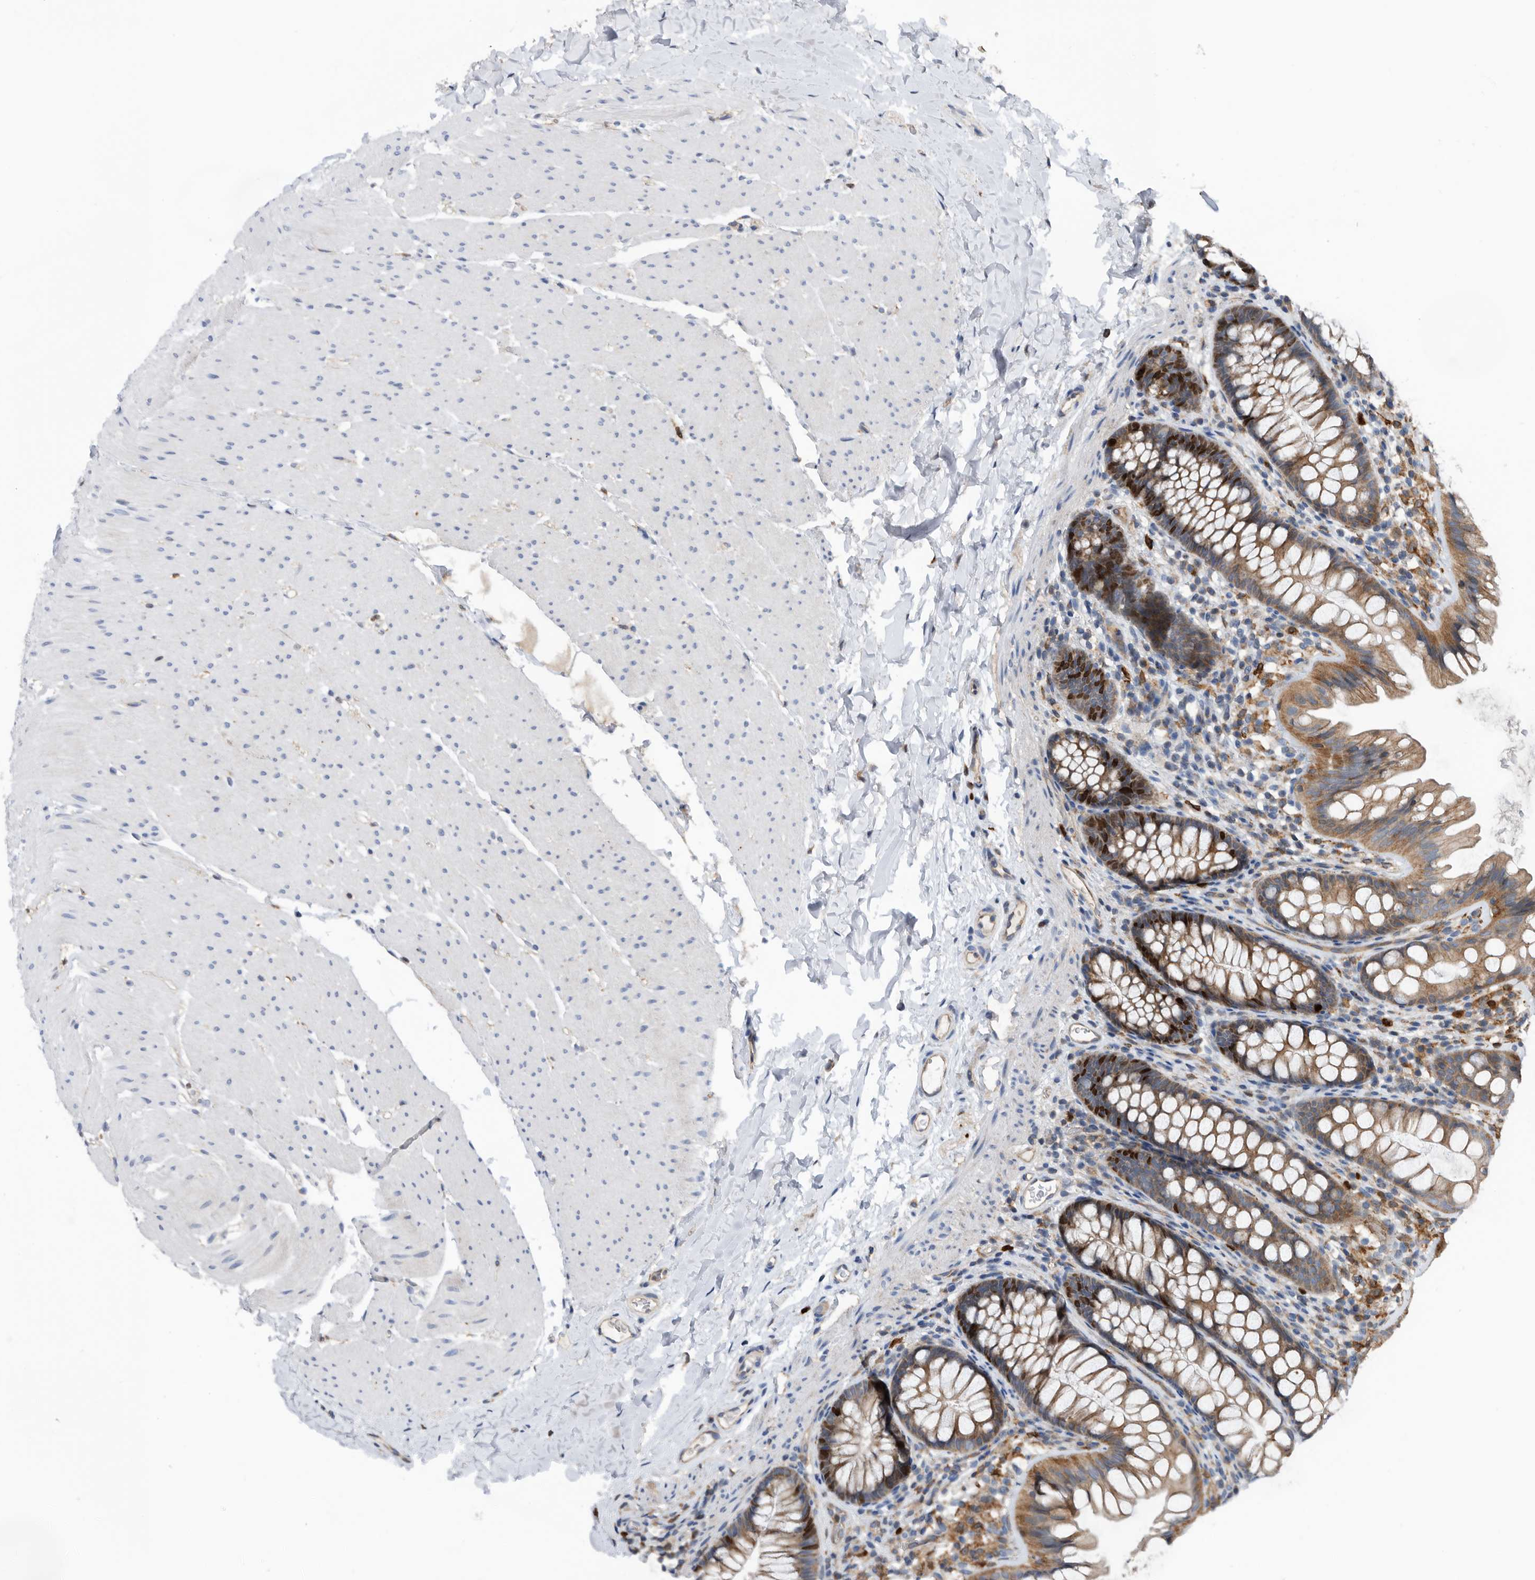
{"staining": {"intensity": "moderate", "quantity": ">75%", "location": "cytoplasmic/membranous"}, "tissue": "colon", "cell_type": "Endothelial cells", "image_type": "normal", "snomed": [{"axis": "morphology", "description": "Normal tissue, NOS"}, {"axis": "topography", "description": "Colon"}], "caption": "About >75% of endothelial cells in benign human colon reveal moderate cytoplasmic/membranous protein positivity as visualized by brown immunohistochemical staining.", "gene": "ATAD2", "patient": {"sex": "female", "age": 62}}